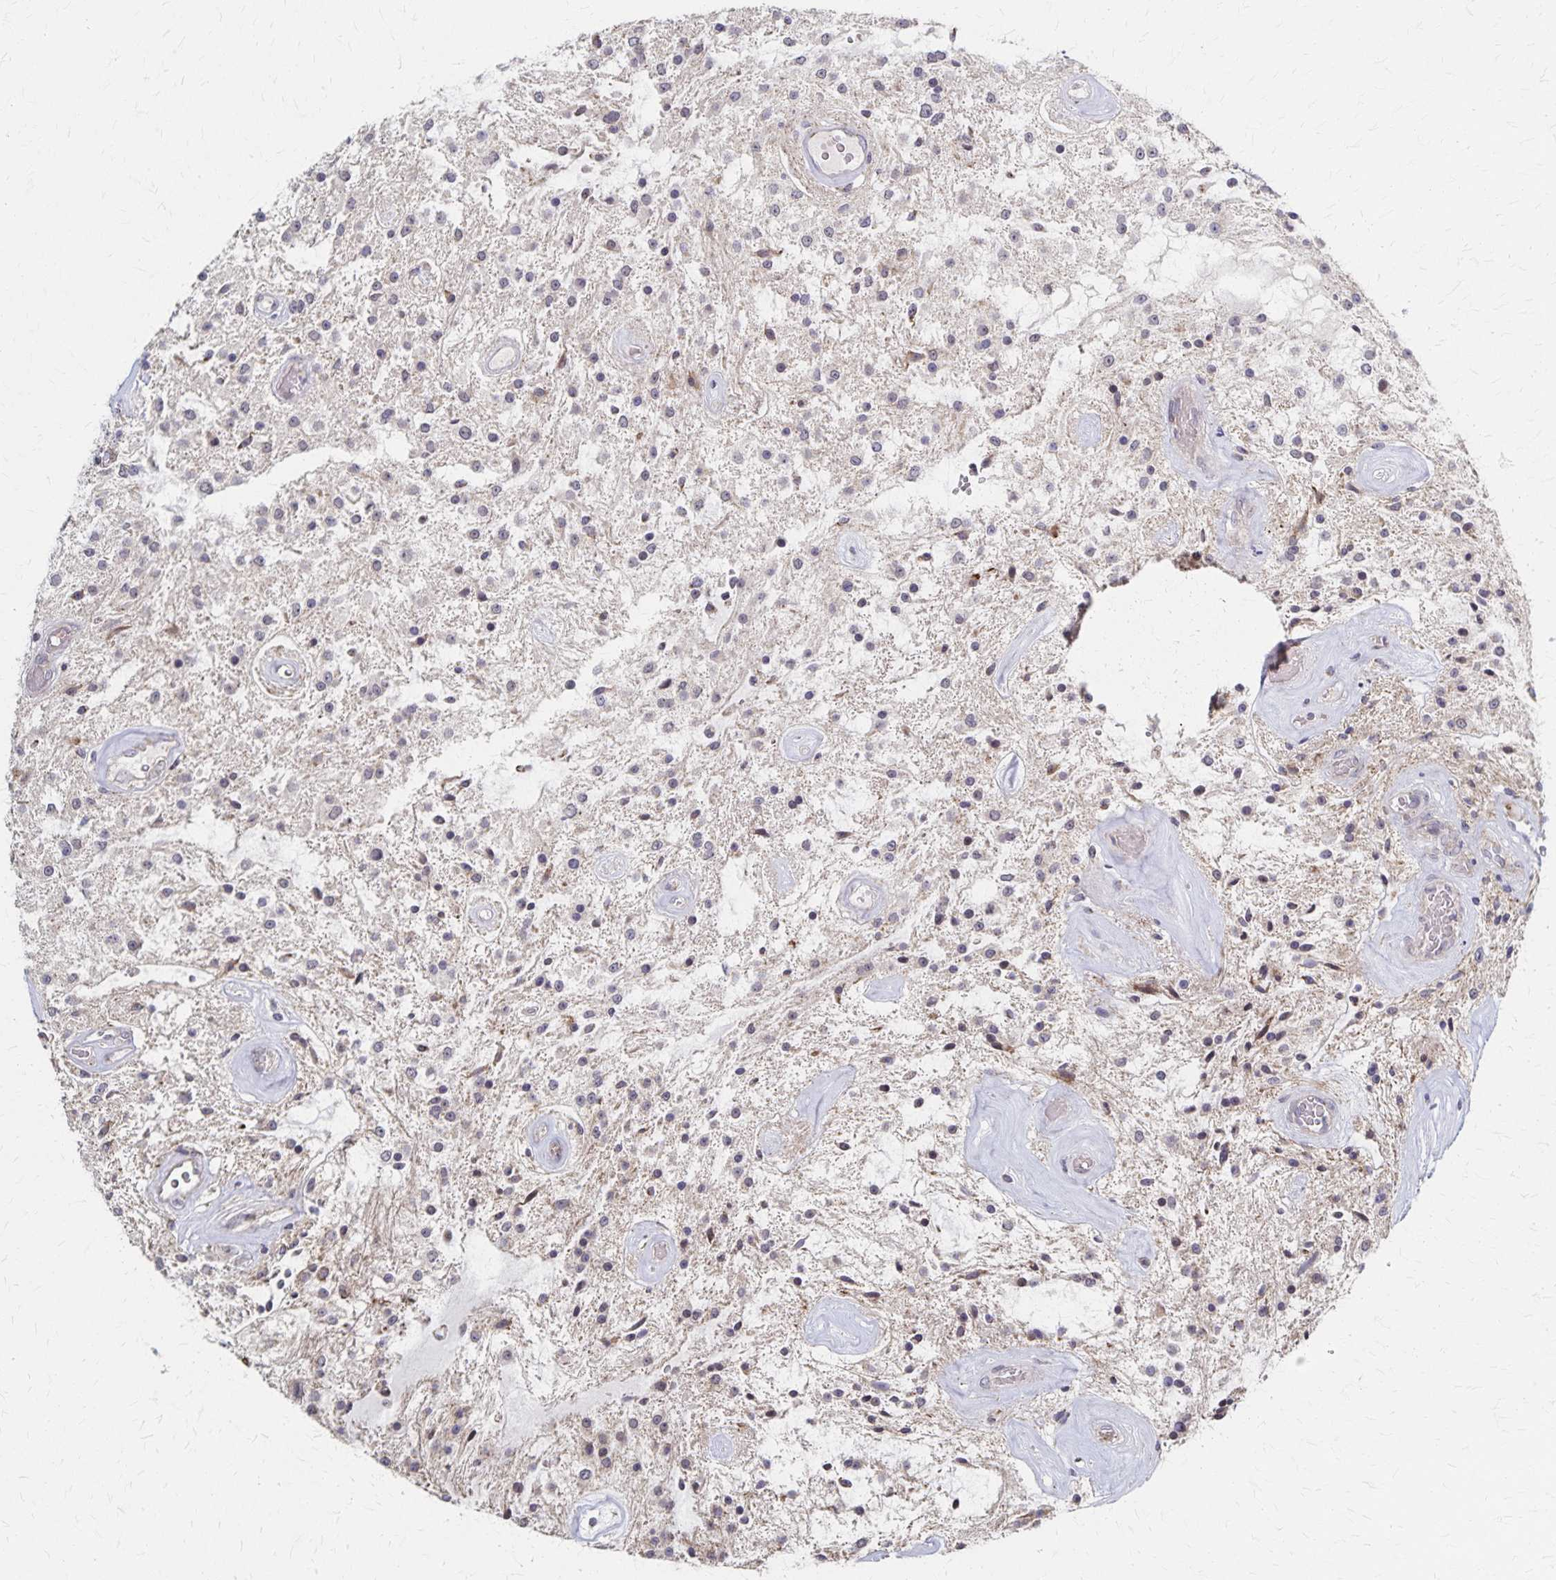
{"staining": {"intensity": "negative", "quantity": "none", "location": "none"}, "tissue": "glioma", "cell_type": "Tumor cells", "image_type": "cancer", "snomed": [{"axis": "morphology", "description": "Glioma, malignant, Low grade"}, {"axis": "topography", "description": "Cerebellum"}], "caption": "Glioma stained for a protein using immunohistochemistry (IHC) shows no staining tumor cells.", "gene": "DYRK4", "patient": {"sex": "female", "age": 14}}